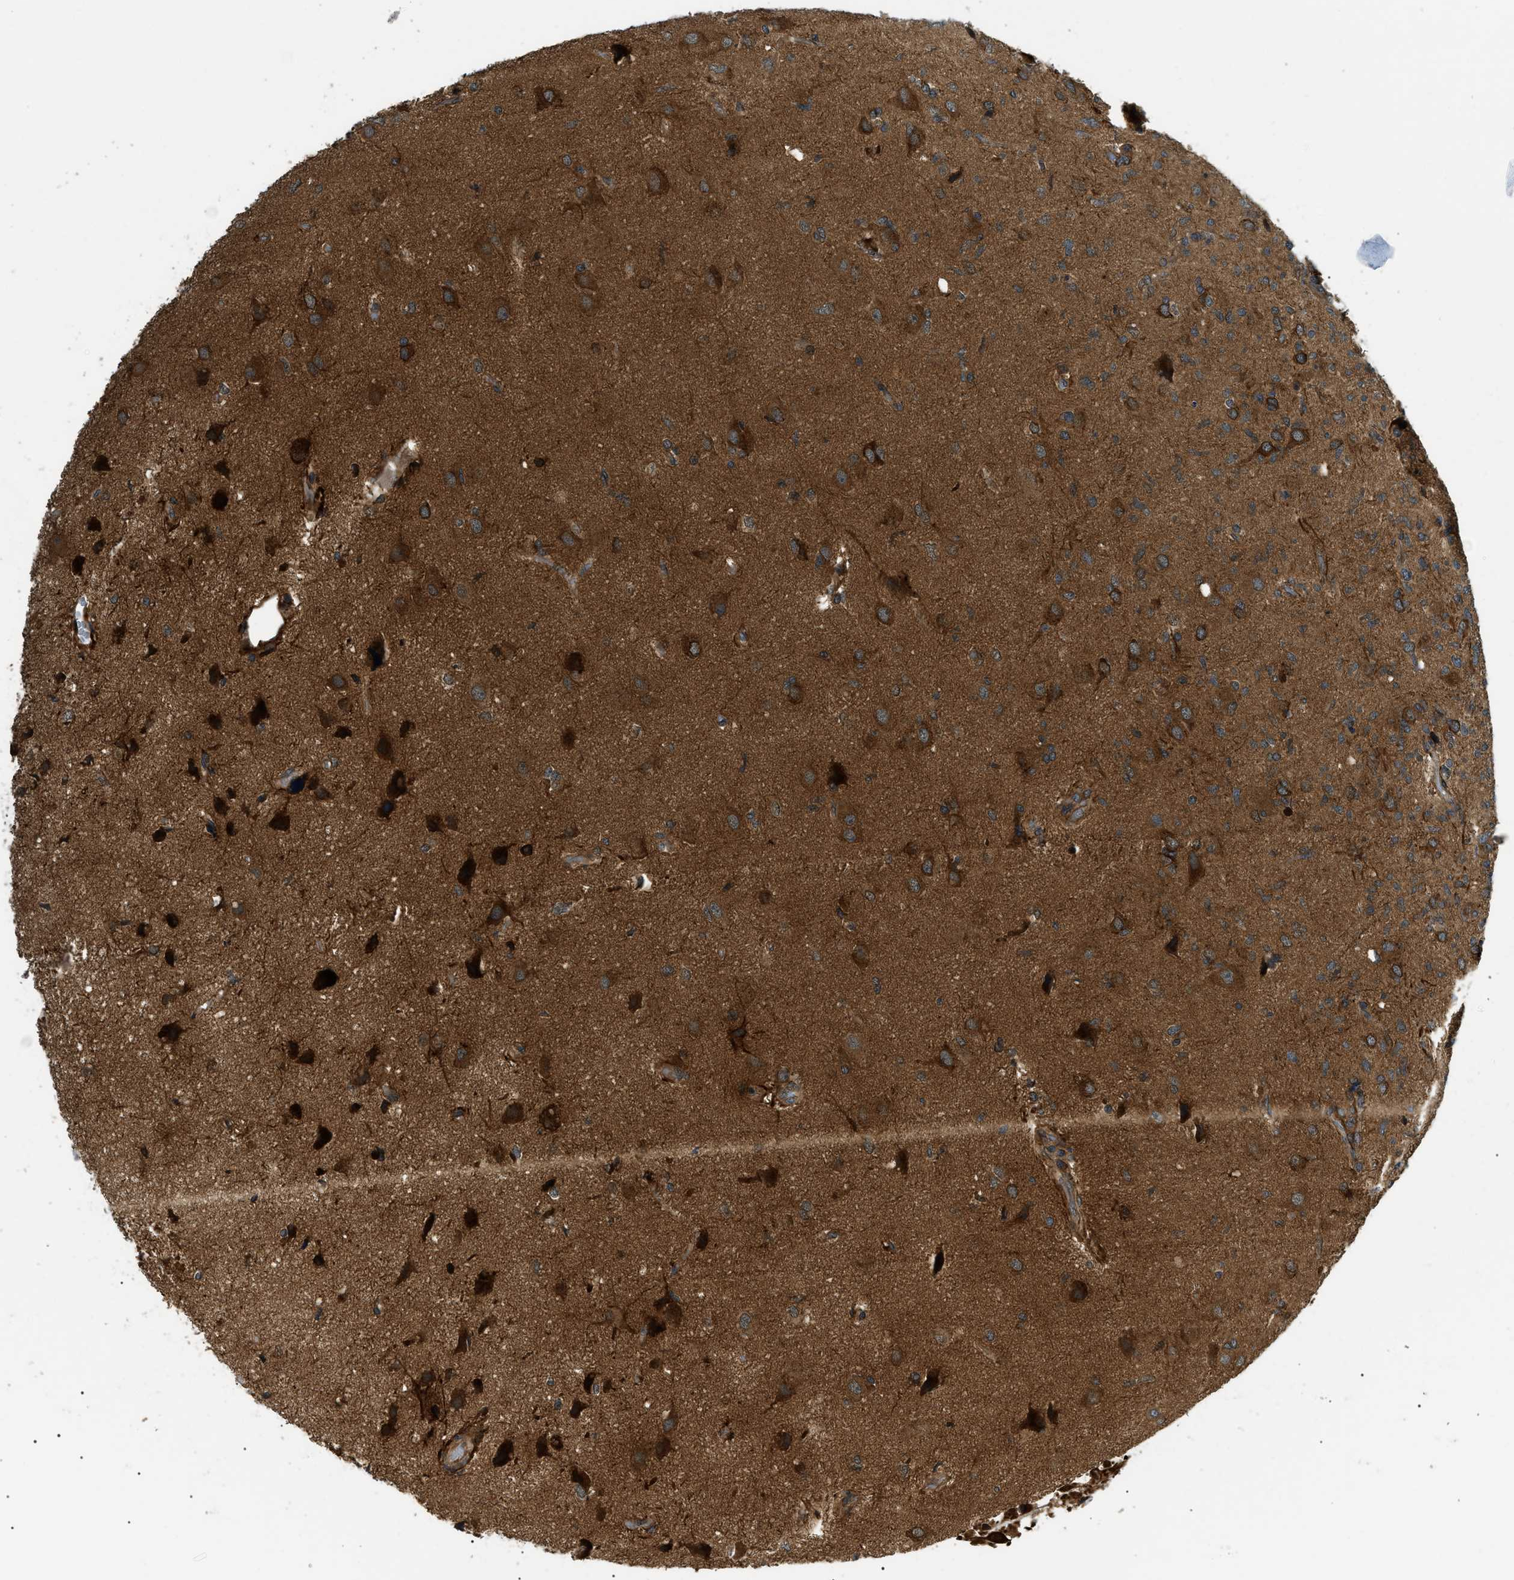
{"staining": {"intensity": "moderate", "quantity": ">75%", "location": "cytoplasmic/membranous"}, "tissue": "glioma", "cell_type": "Tumor cells", "image_type": "cancer", "snomed": [{"axis": "morphology", "description": "Glioma, malignant, High grade"}, {"axis": "topography", "description": "Brain"}], "caption": "Protein expression by immunohistochemistry (IHC) shows moderate cytoplasmic/membranous positivity in approximately >75% of tumor cells in malignant glioma (high-grade).", "gene": "ATP6AP1", "patient": {"sex": "female", "age": 59}}